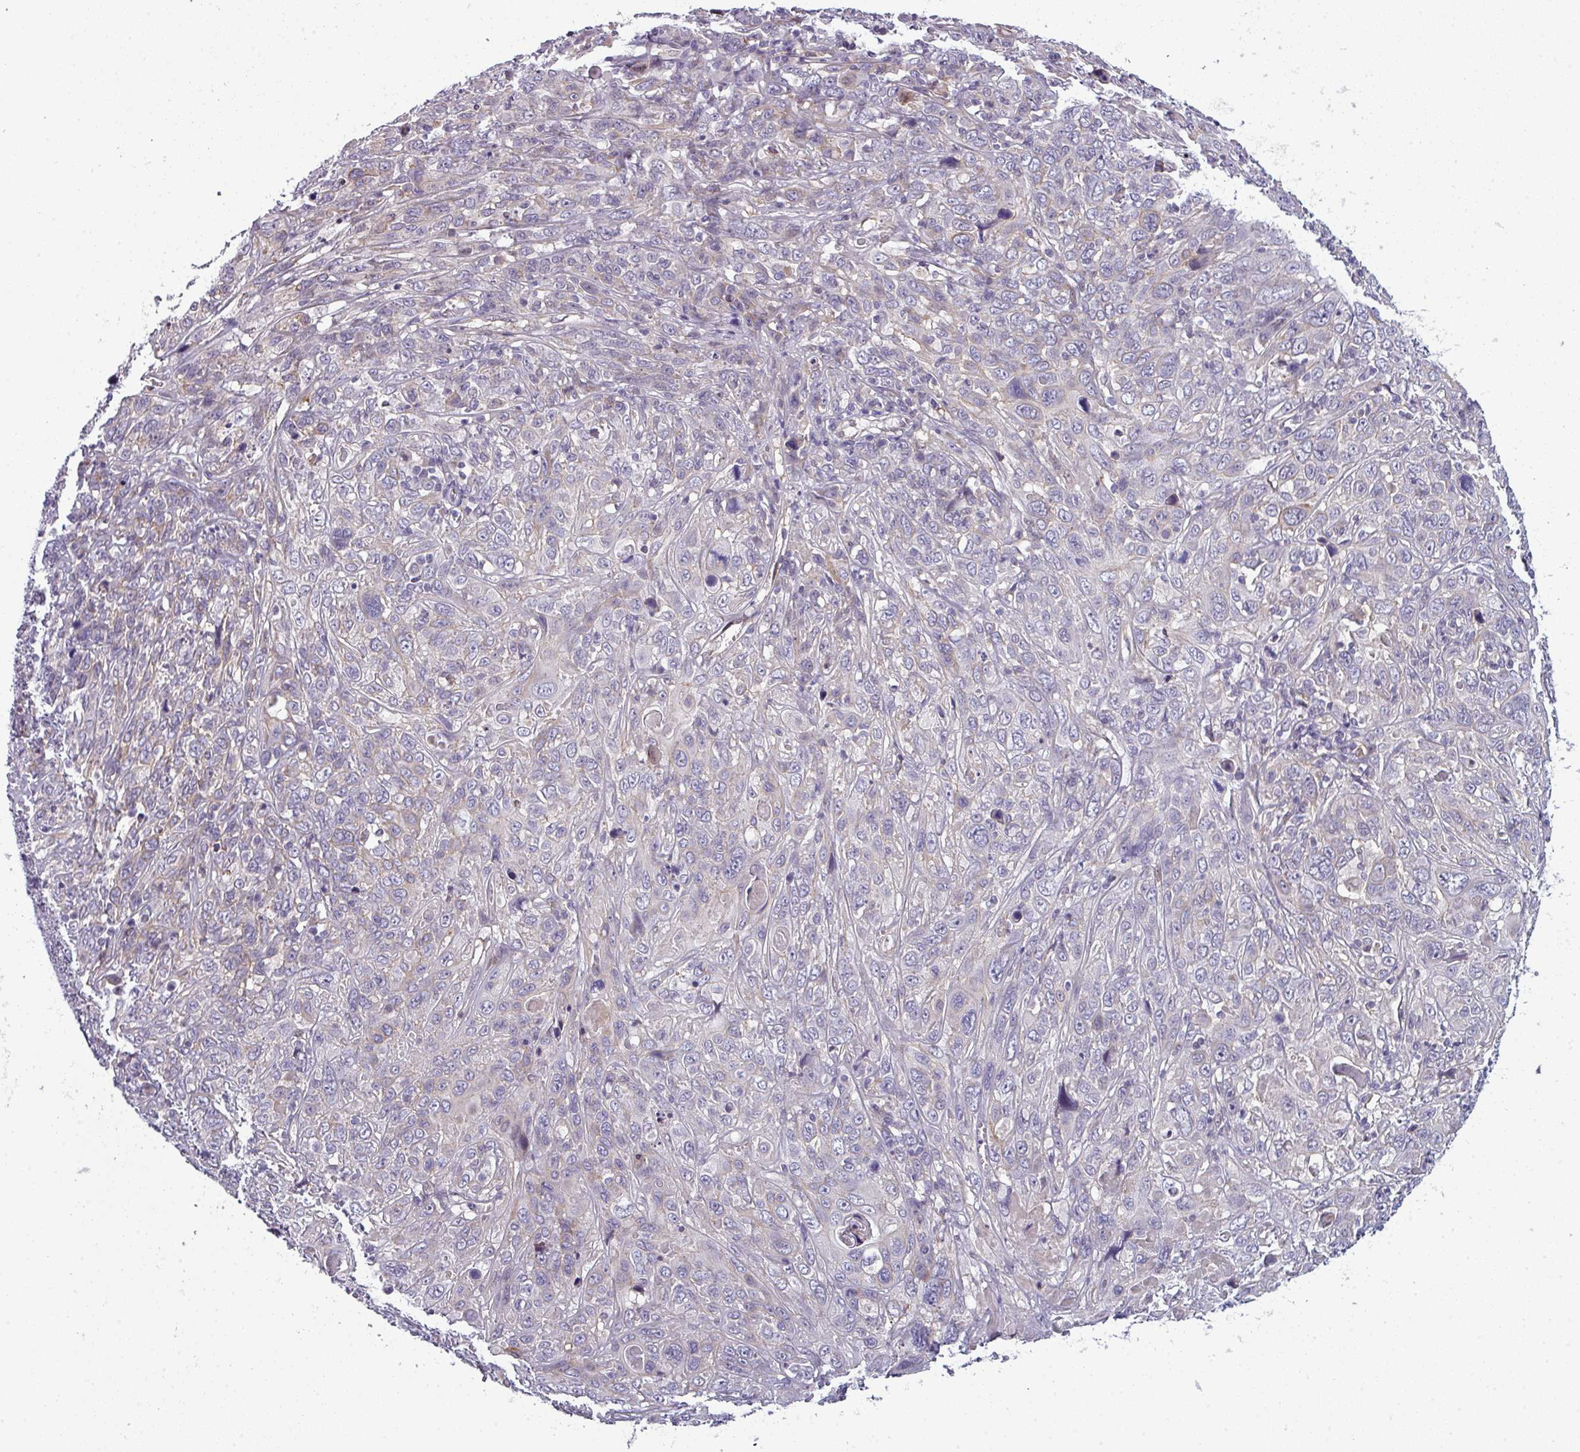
{"staining": {"intensity": "negative", "quantity": "none", "location": "none"}, "tissue": "cervical cancer", "cell_type": "Tumor cells", "image_type": "cancer", "snomed": [{"axis": "morphology", "description": "Squamous cell carcinoma, NOS"}, {"axis": "topography", "description": "Cervix"}], "caption": "Immunohistochemistry photomicrograph of neoplastic tissue: cervical squamous cell carcinoma stained with DAB demonstrates no significant protein expression in tumor cells.", "gene": "PRAMEF12", "patient": {"sex": "female", "age": 46}}